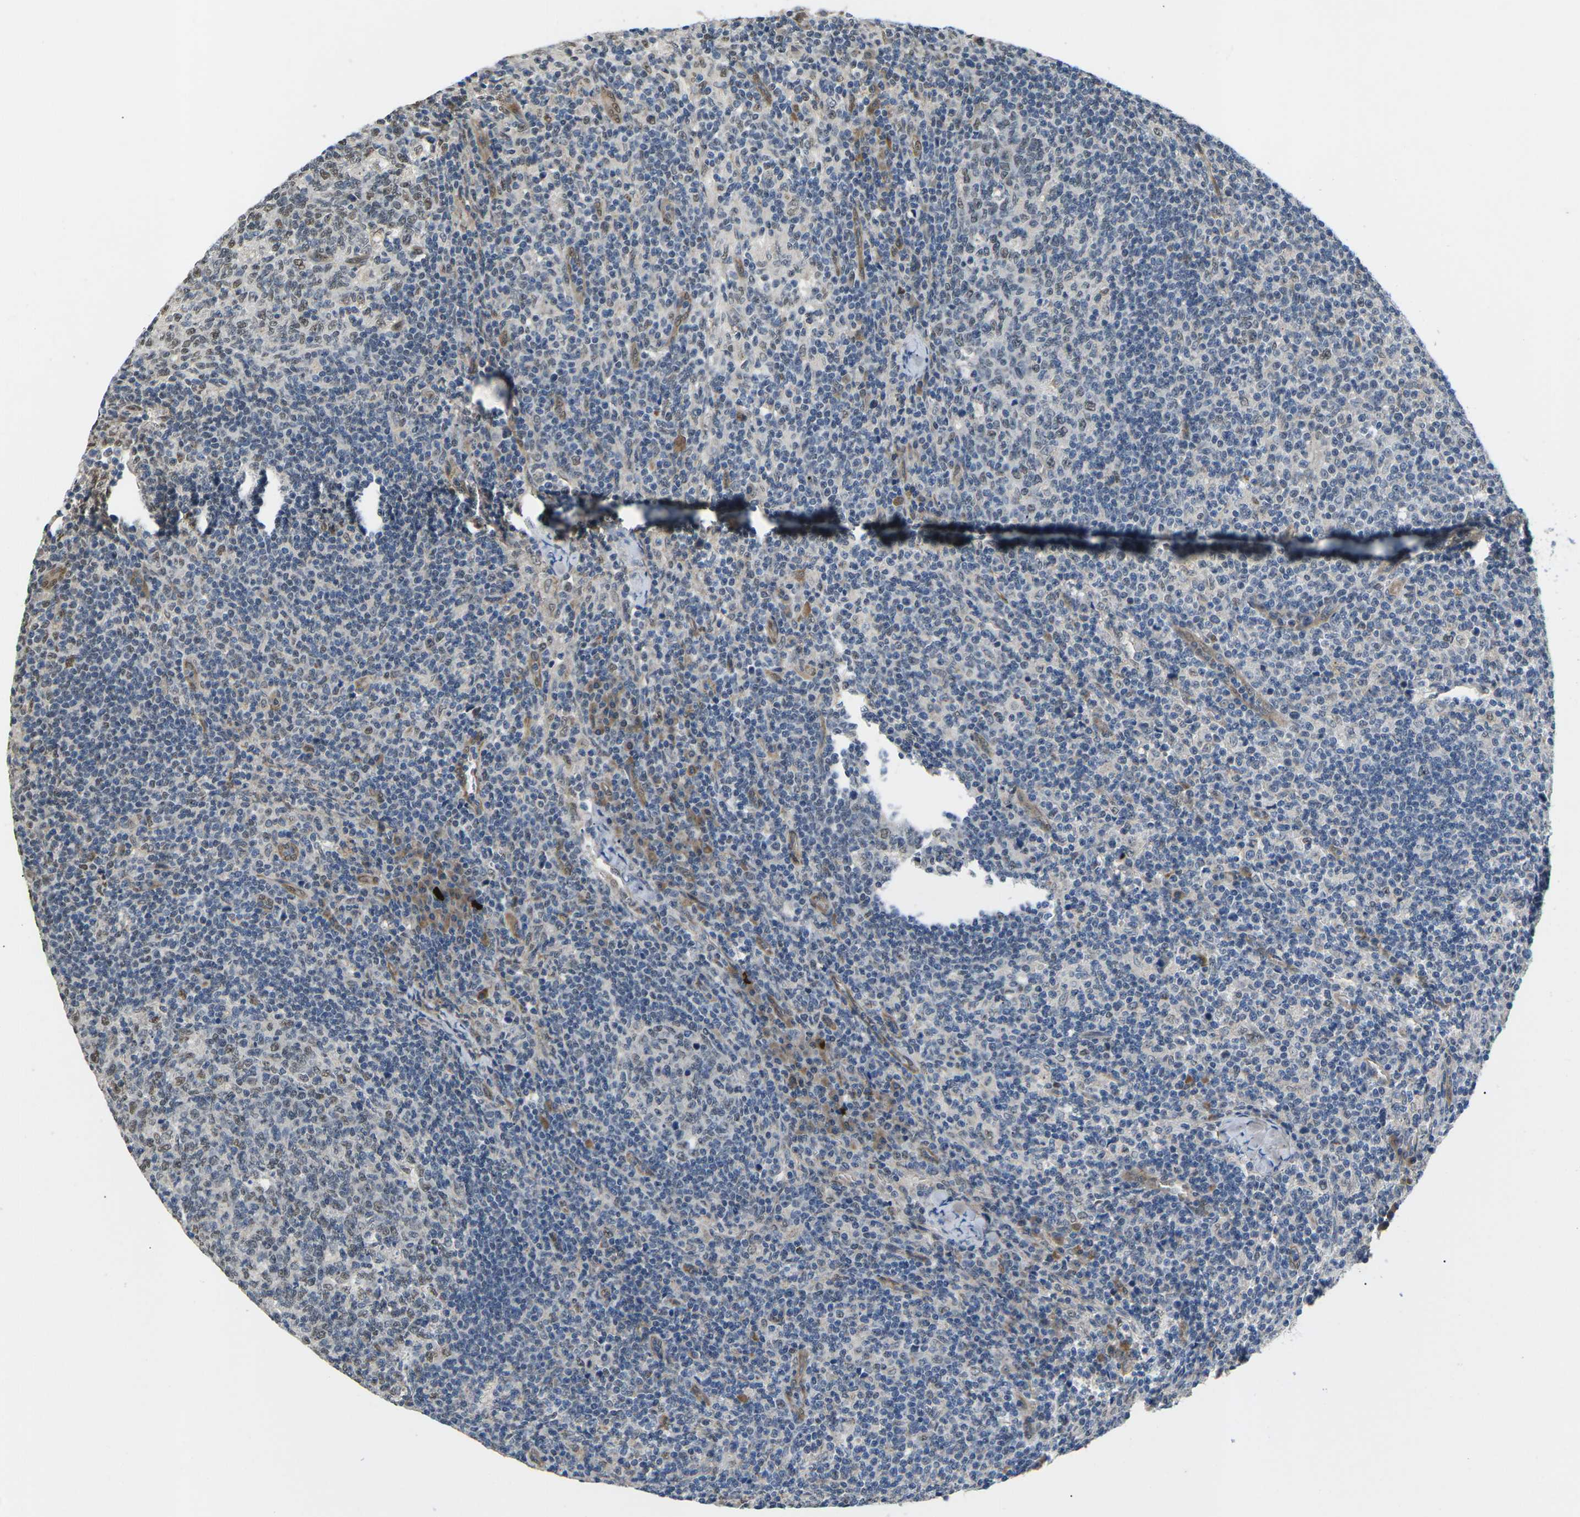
{"staining": {"intensity": "weak", "quantity": "25%-75%", "location": "nuclear"}, "tissue": "lymph node", "cell_type": "Germinal center cells", "image_type": "normal", "snomed": [{"axis": "morphology", "description": "Normal tissue, NOS"}, {"axis": "morphology", "description": "Inflammation, NOS"}, {"axis": "topography", "description": "Lymph node"}], "caption": "Approximately 25%-75% of germinal center cells in benign lymph node display weak nuclear protein staining as visualized by brown immunohistochemical staining.", "gene": "ERBB4", "patient": {"sex": "male", "age": 55}}